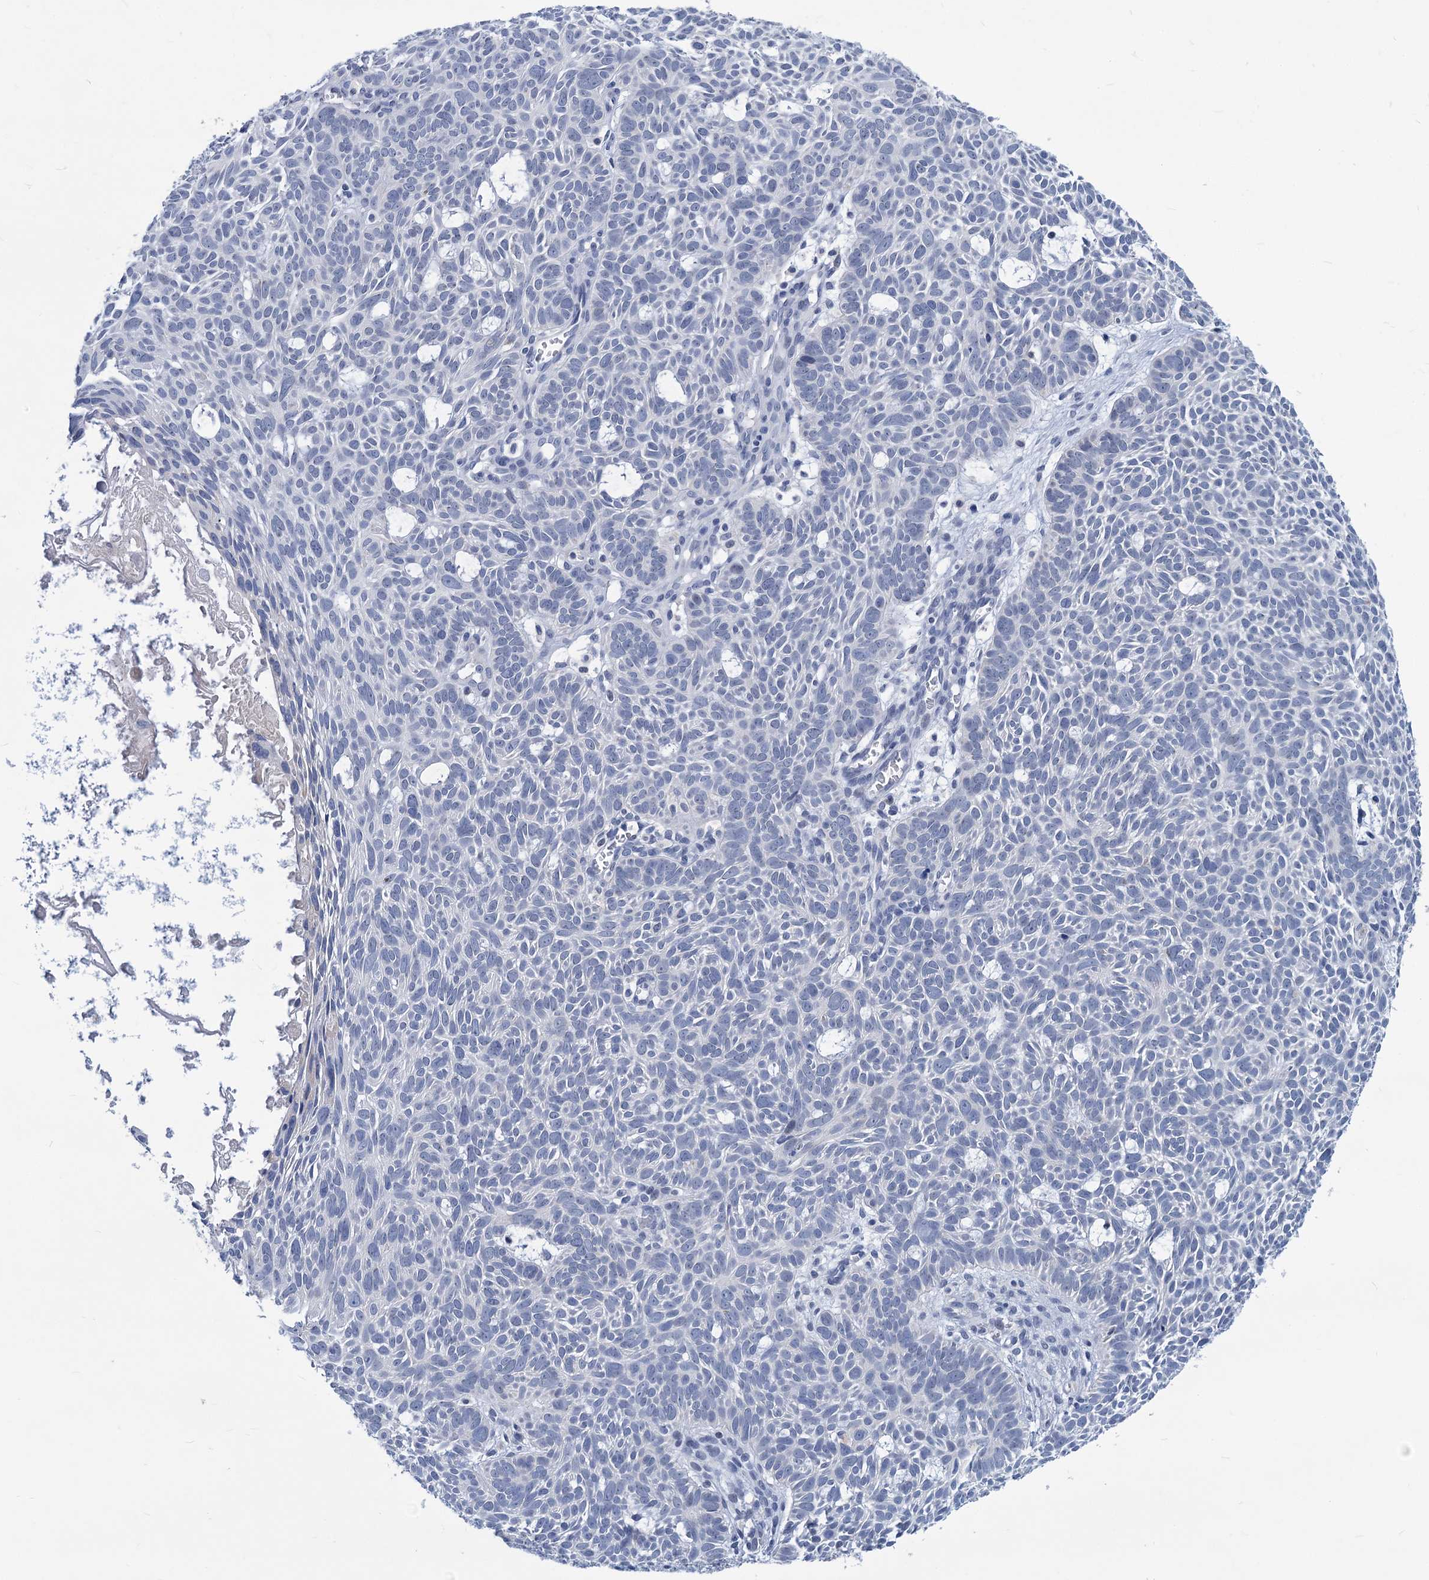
{"staining": {"intensity": "negative", "quantity": "none", "location": "none"}, "tissue": "skin cancer", "cell_type": "Tumor cells", "image_type": "cancer", "snomed": [{"axis": "morphology", "description": "Basal cell carcinoma"}, {"axis": "topography", "description": "Skin"}], "caption": "Tumor cells are negative for brown protein staining in skin cancer.", "gene": "NEU3", "patient": {"sex": "male", "age": 69}}